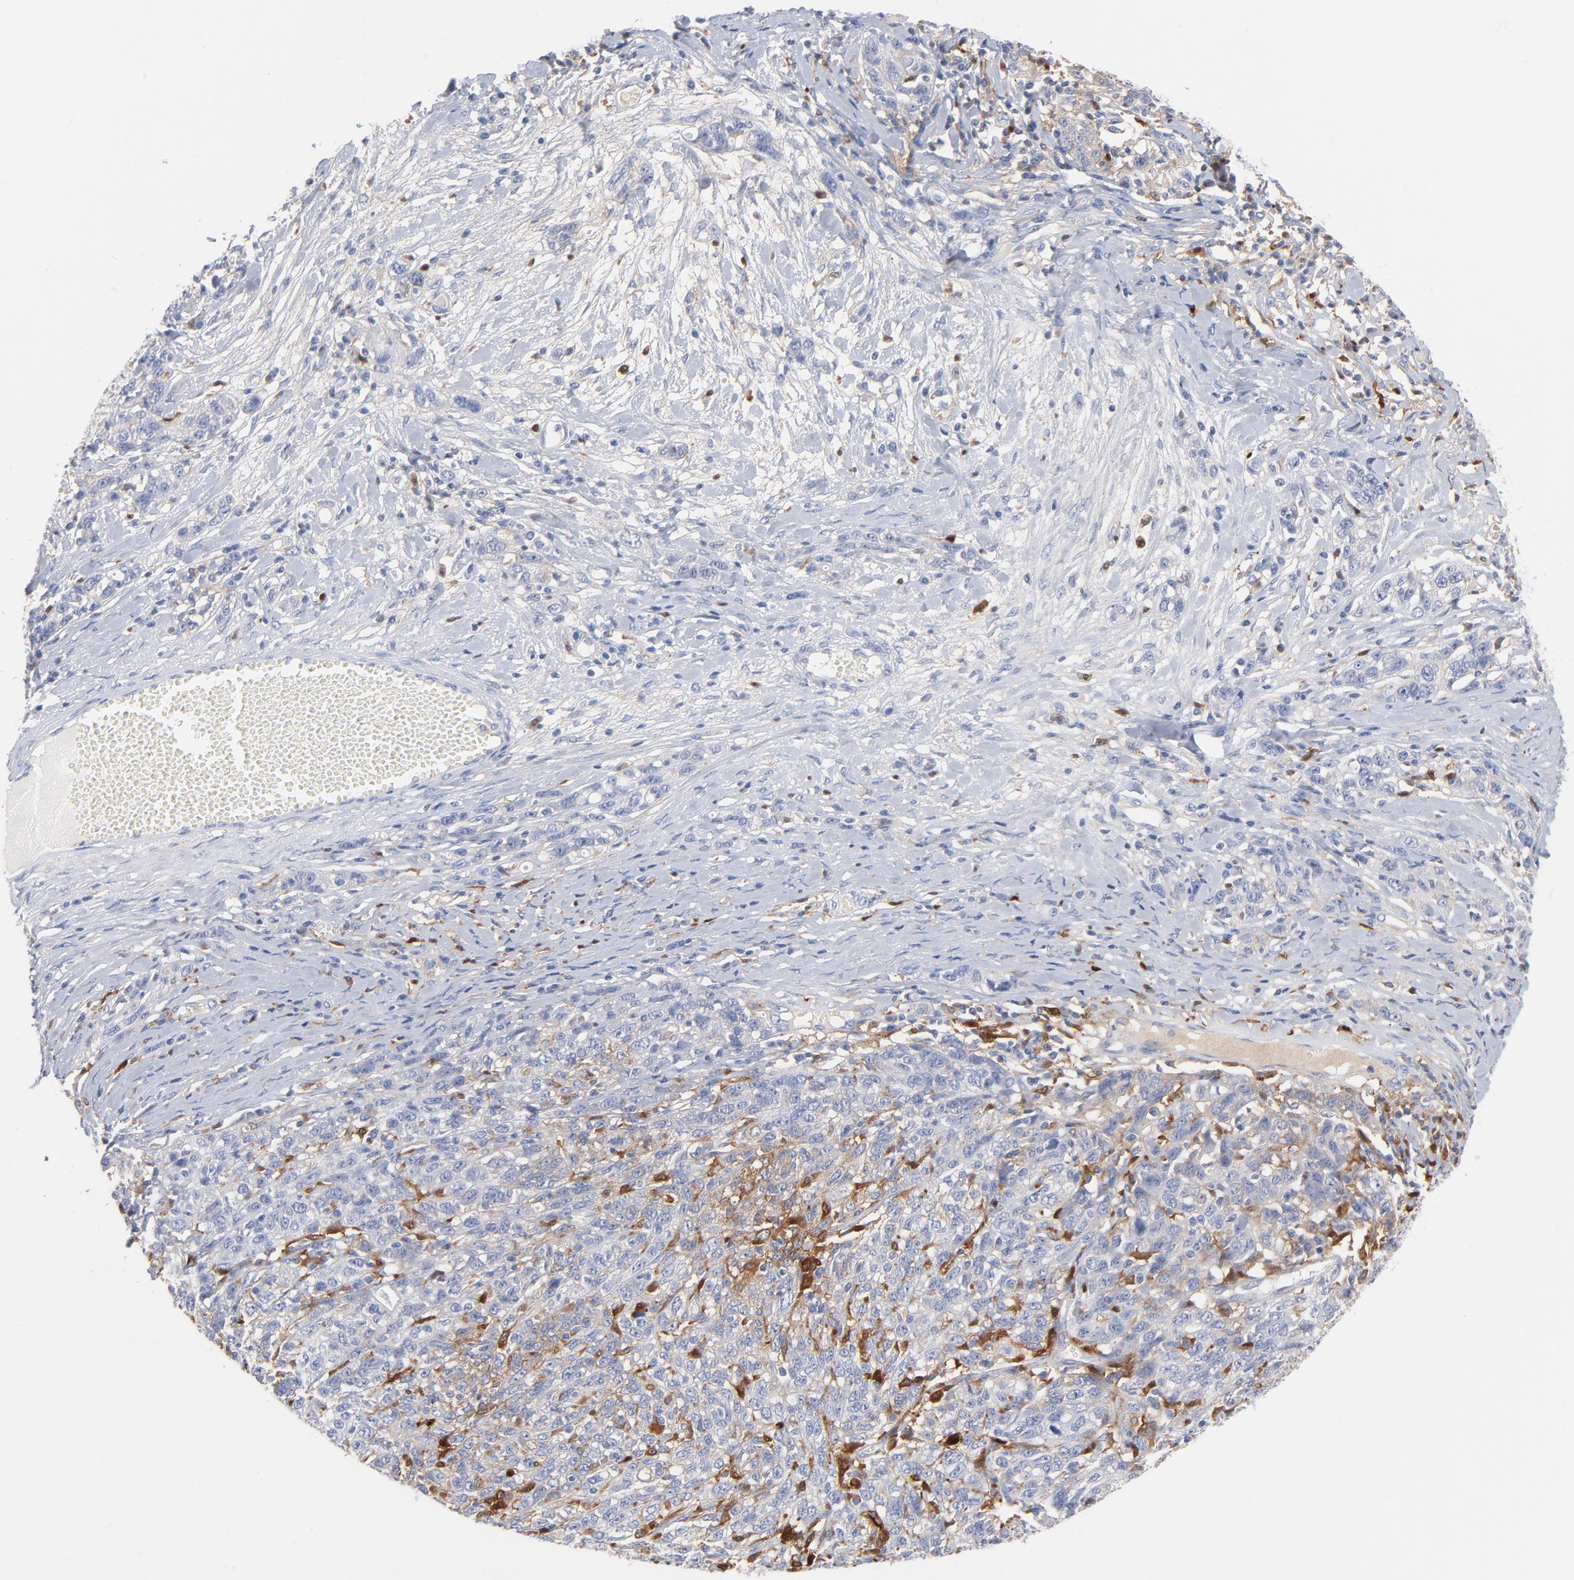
{"staining": {"intensity": "negative", "quantity": "none", "location": "none"}, "tissue": "ovarian cancer", "cell_type": "Tumor cells", "image_type": "cancer", "snomed": [{"axis": "morphology", "description": "Cystadenocarcinoma, serous, NOS"}, {"axis": "topography", "description": "Ovary"}], "caption": "This is an immunohistochemistry image of ovarian cancer. There is no expression in tumor cells.", "gene": "IFIT2", "patient": {"sex": "female", "age": 71}}